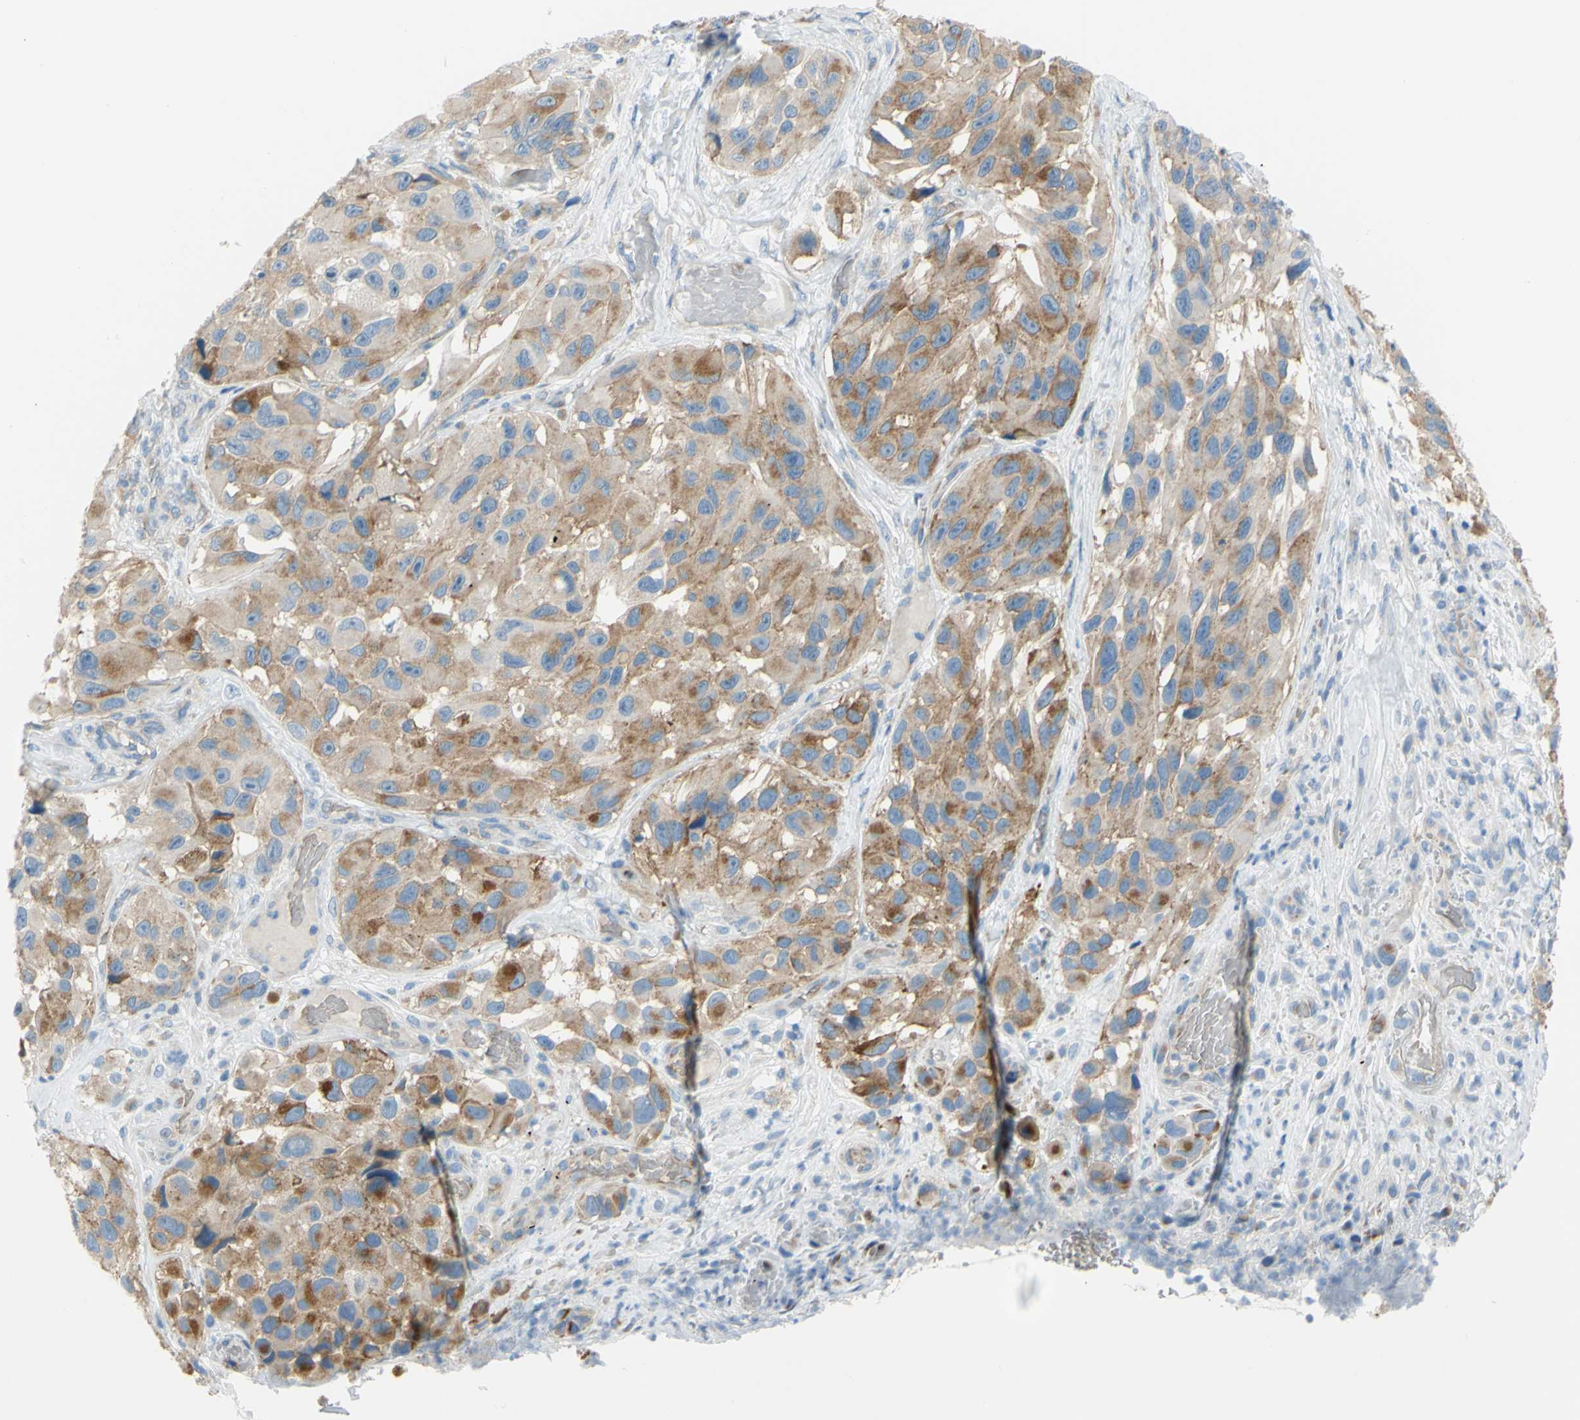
{"staining": {"intensity": "moderate", "quantity": ">75%", "location": "cytoplasmic/membranous"}, "tissue": "melanoma", "cell_type": "Tumor cells", "image_type": "cancer", "snomed": [{"axis": "morphology", "description": "Malignant melanoma, NOS"}, {"axis": "topography", "description": "Skin"}], "caption": "IHC image of human melanoma stained for a protein (brown), which demonstrates medium levels of moderate cytoplasmic/membranous expression in approximately >75% of tumor cells.", "gene": "FRMD4B", "patient": {"sex": "female", "age": 73}}